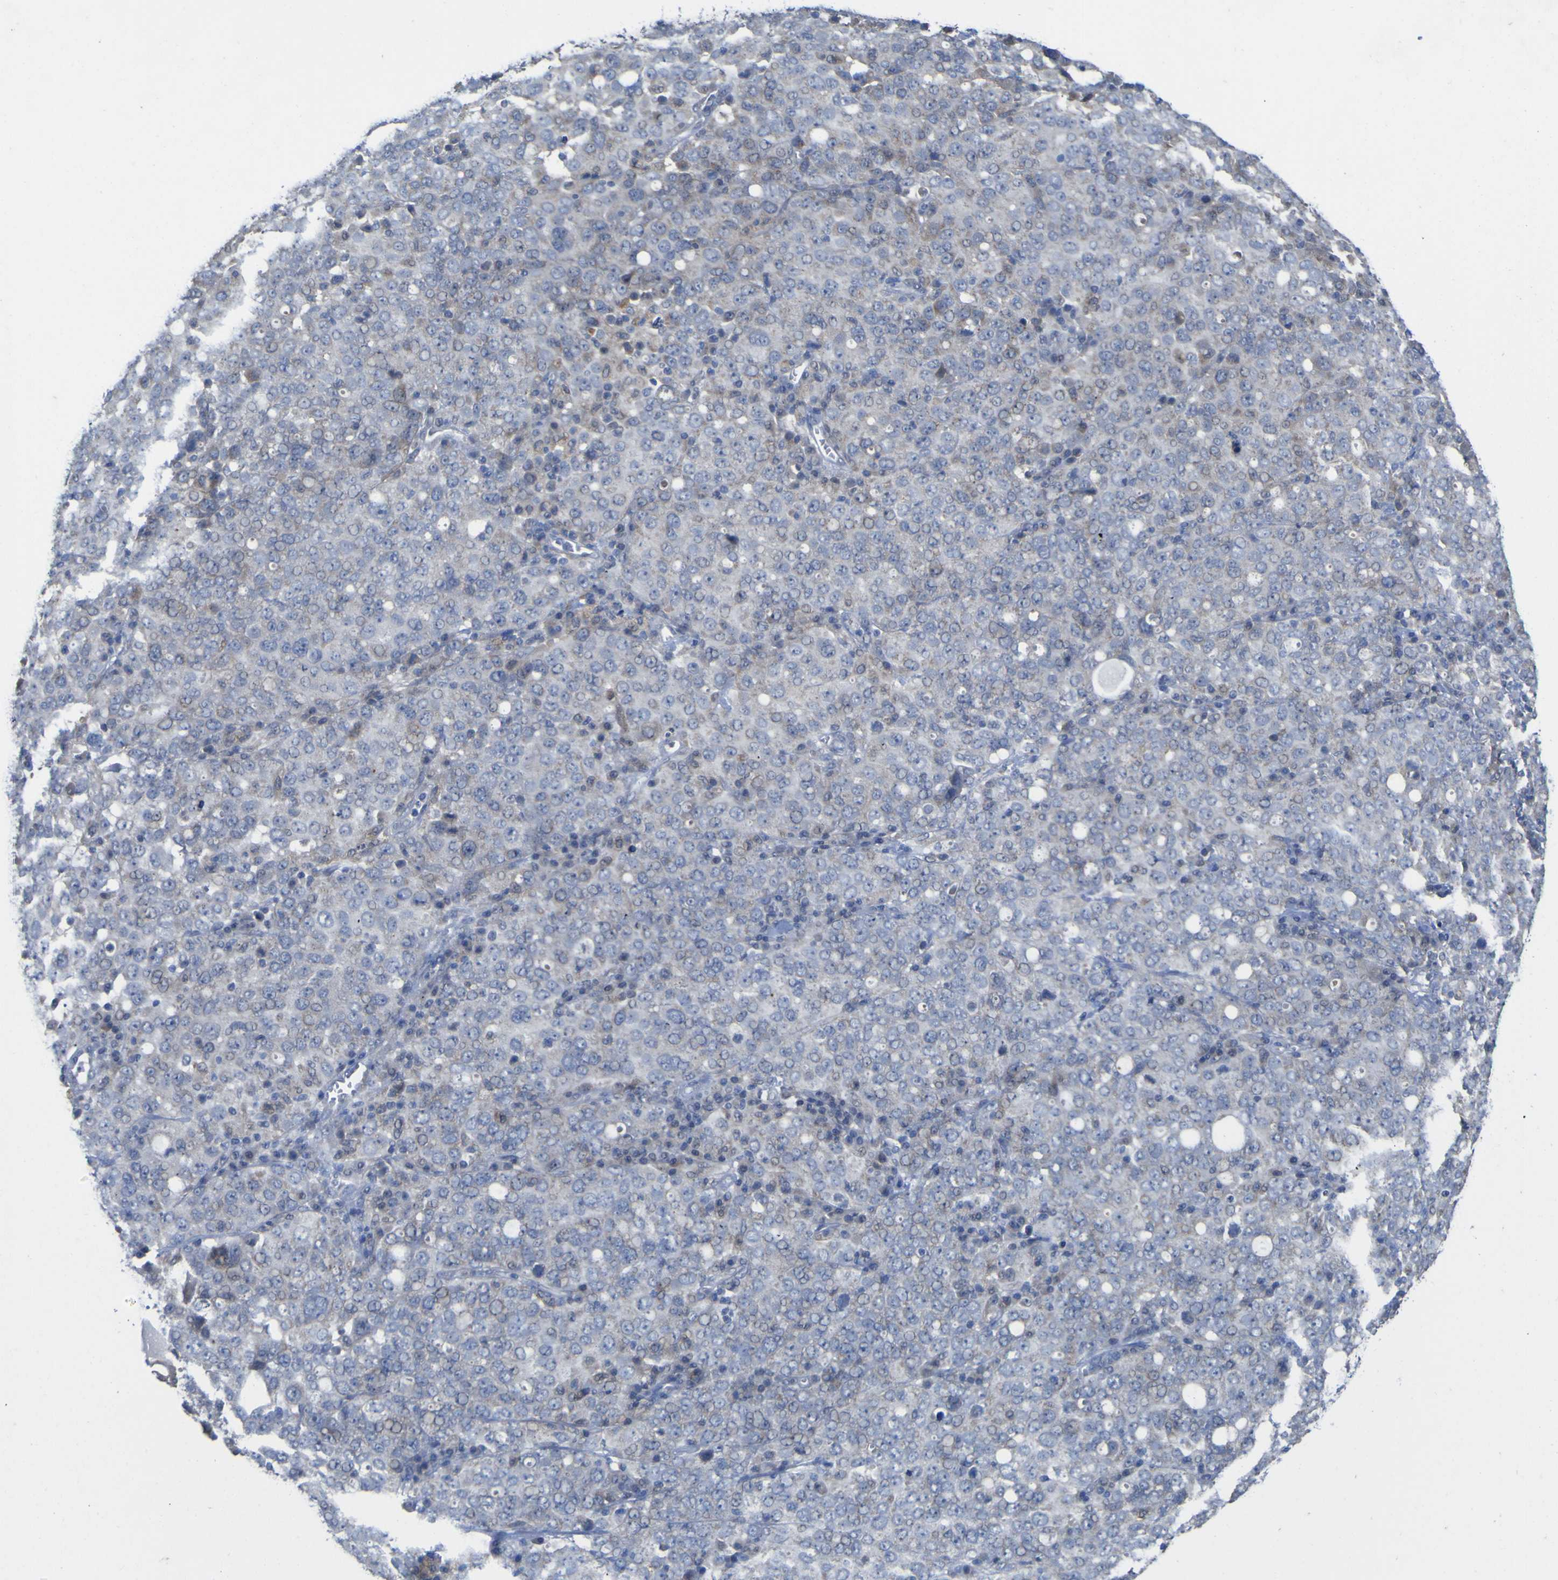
{"staining": {"intensity": "negative", "quantity": "none", "location": "none"}, "tissue": "ovarian cancer", "cell_type": "Tumor cells", "image_type": "cancer", "snomed": [{"axis": "morphology", "description": "Carcinoma, endometroid"}, {"axis": "topography", "description": "Ovary"}], "caption": "This is an immunohistochemistry photomicrograph of human ovarian cancer (endometroid carcinoma). There is no positivity in tumor cells.", "gene": "TNFRSF11A", "patient": {"sex": "female", "age": 62}}